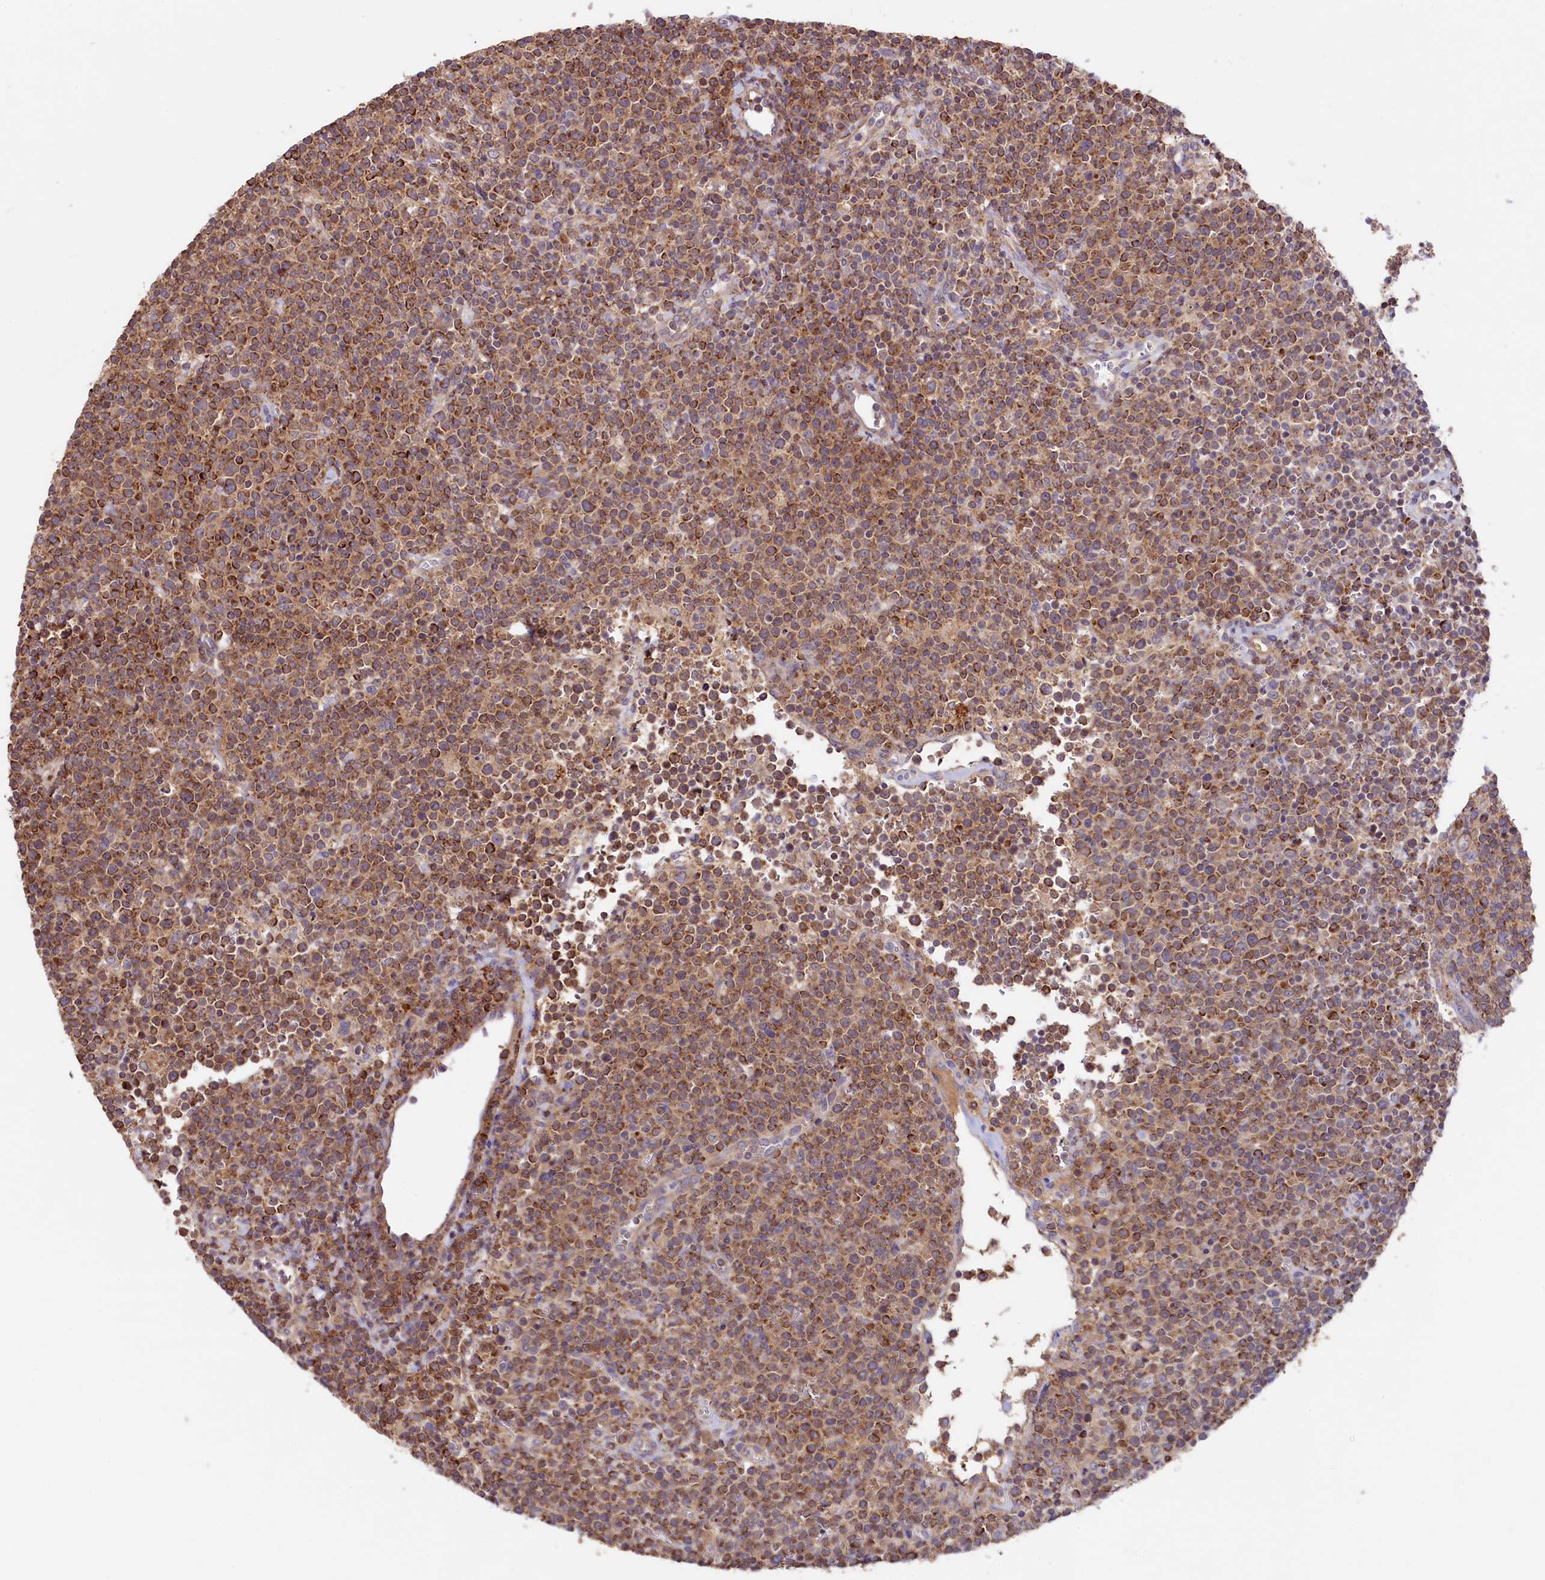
{"staining": {"intensity": "moderate", "quantity": ">75%", "location": "cytoplasmic/membranous"}, "tissue": "lymphoma", "cell_type": "Tumor cells", "image_type": "cancer", "snomed": [{"axis": "morphology", "description": "Malignant lymphoma, non-Hodgkin's type, High grade"}, {"axis": "topography", "description": "Lymph node"}], "caption": "Human malignant lymphoma, non-Hodgkin's type (high-grade) stained for a protein (brown) shows moderate cytoplasmic/membranous positive positivity in approximately >75% of tumor cells.", "gene": "CIAO3", "patient": {"sex": "male", "age": 61}}